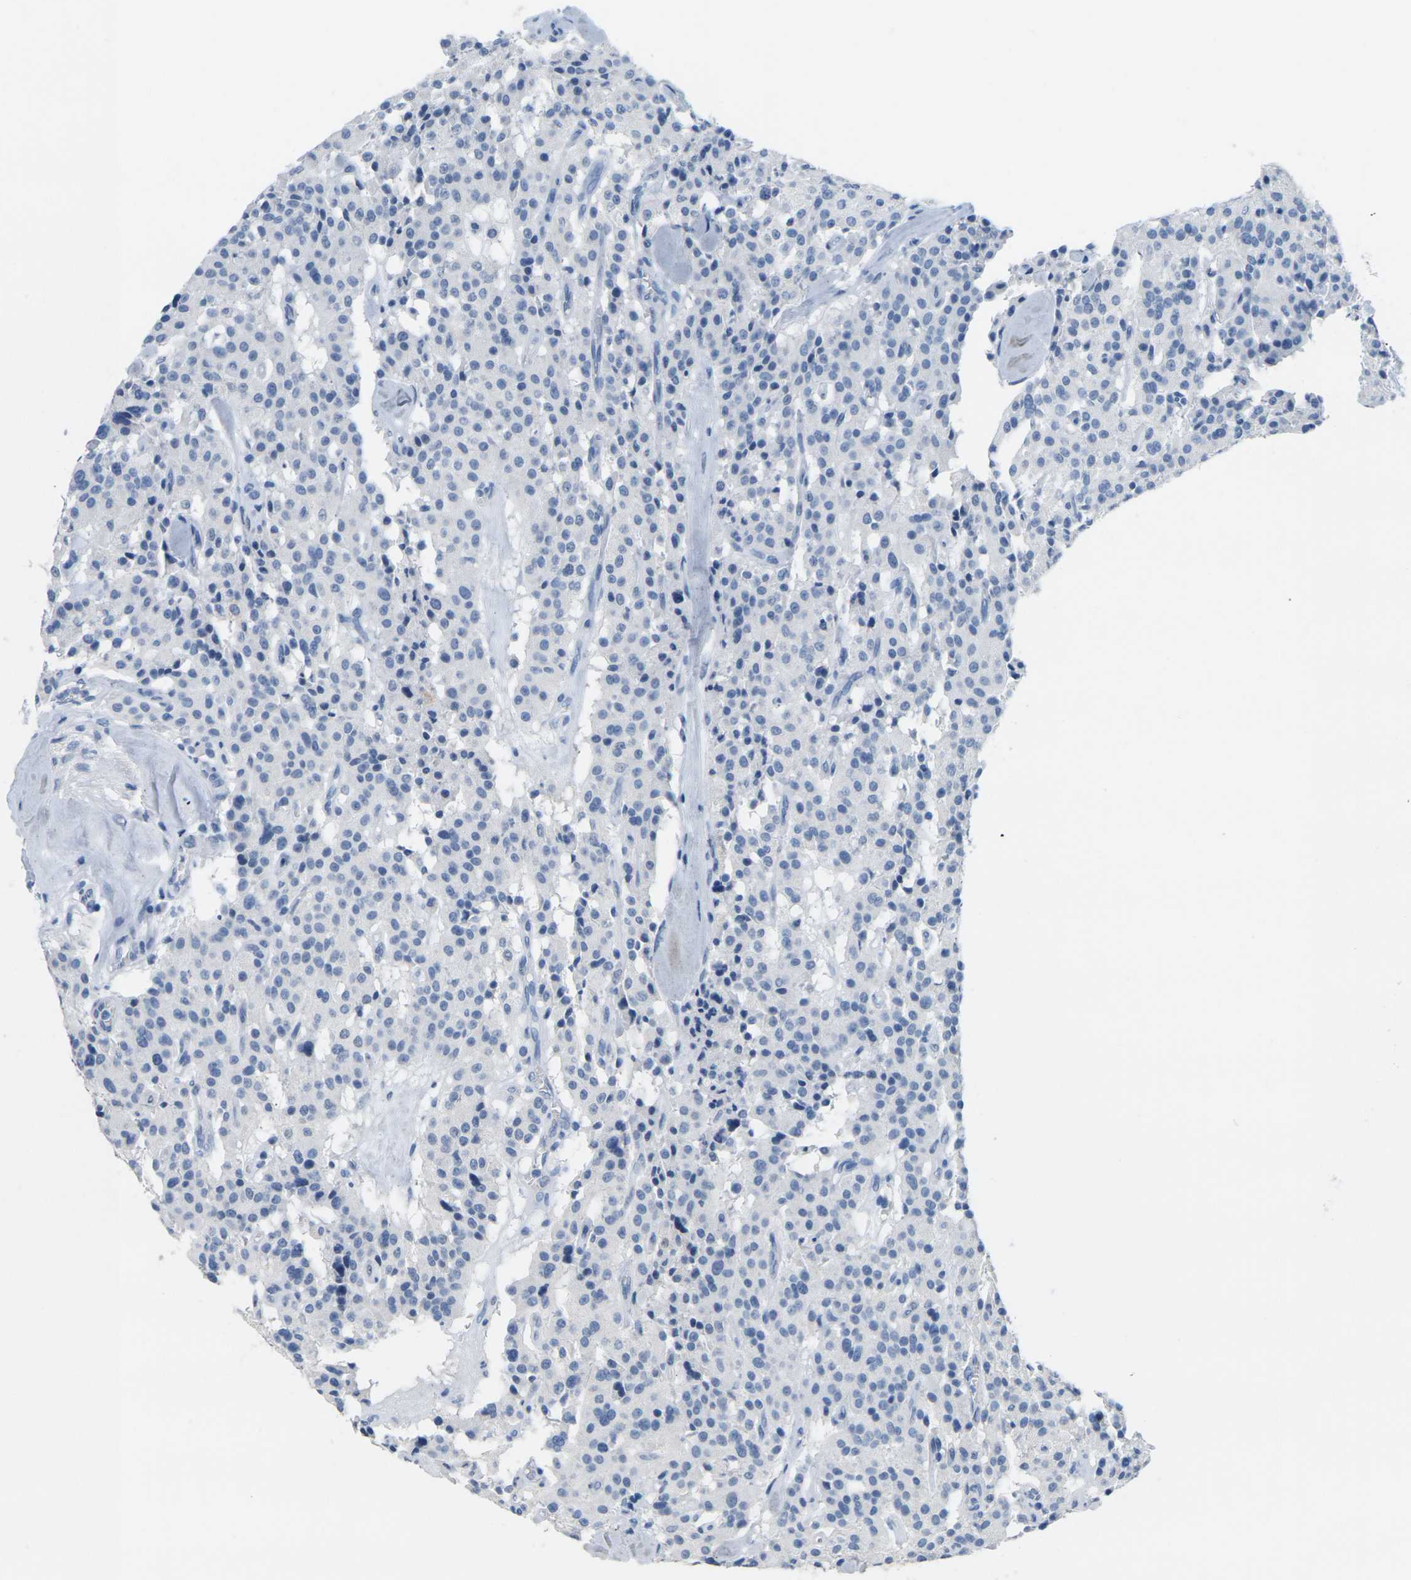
{"staining": {"intensity": "negative", "quantity": "none", "location": "none"}, "tissue": "carcinoid", "cell_type": "Tumor cells", "image_type": "cancer", "snomed": [{"axis": "morphology", "description": "Carcinoid, malignant, NOS"}, {"axis": "topography", "description": "Lung"}], "caption": "This micrograph is of malignant carcinoid stained with IHC to label a protein in brown with the nuclei are counter-stained blue. There is no expression in tumor cells.", "gene": "CTAG1A", "patient": {"sex": "male", "age": 30}}